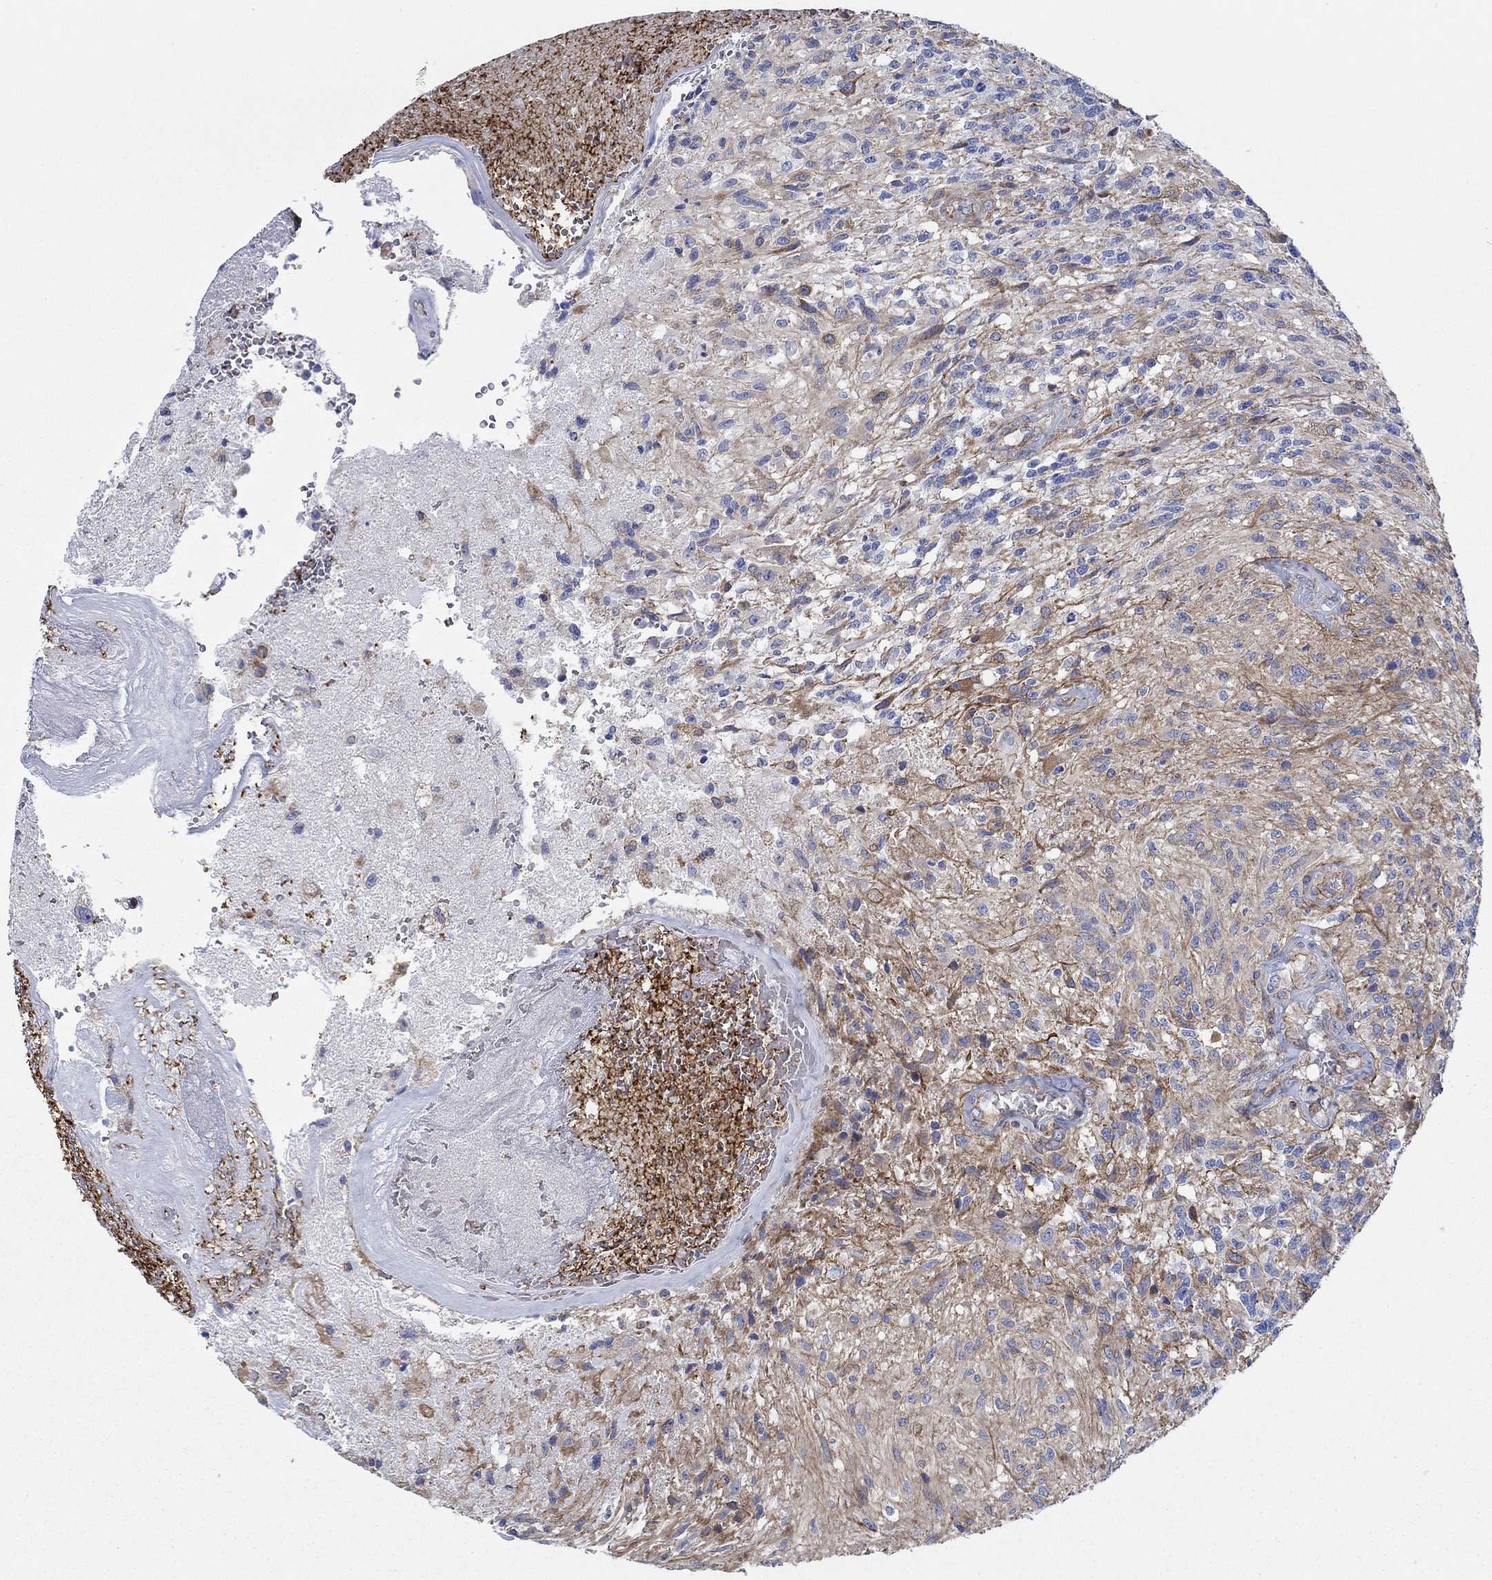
{"staining": {"intensity": "strong", "quantity": "<25%", "location": "cytoplasmic/membranous"}, "tissue": "glioma", "cell_type": "Tumor cells", "image_type": "cancer", "snomed": [{"axis": "morphology", "description": "Glioma, malignant, High grade"}, {"axis": "topography", "description": "Brain"}], "caption": "Immunohistochemistry (IHC) staining of high-grade glioma (malignant), which demonstrates medium levels of strong cytoplasmic/membranous expression in approximately <25% of tumor cells indicating strong cytoplasmic/membranous protein staining. The staining was performed using DAB (3,3'-diaminobenzidine) (brown) for protein detection and nuclei were counterstained in hematoxylin (blue).", "gene": "FMN1", "patient": {"sex": "male", "age": 56}}